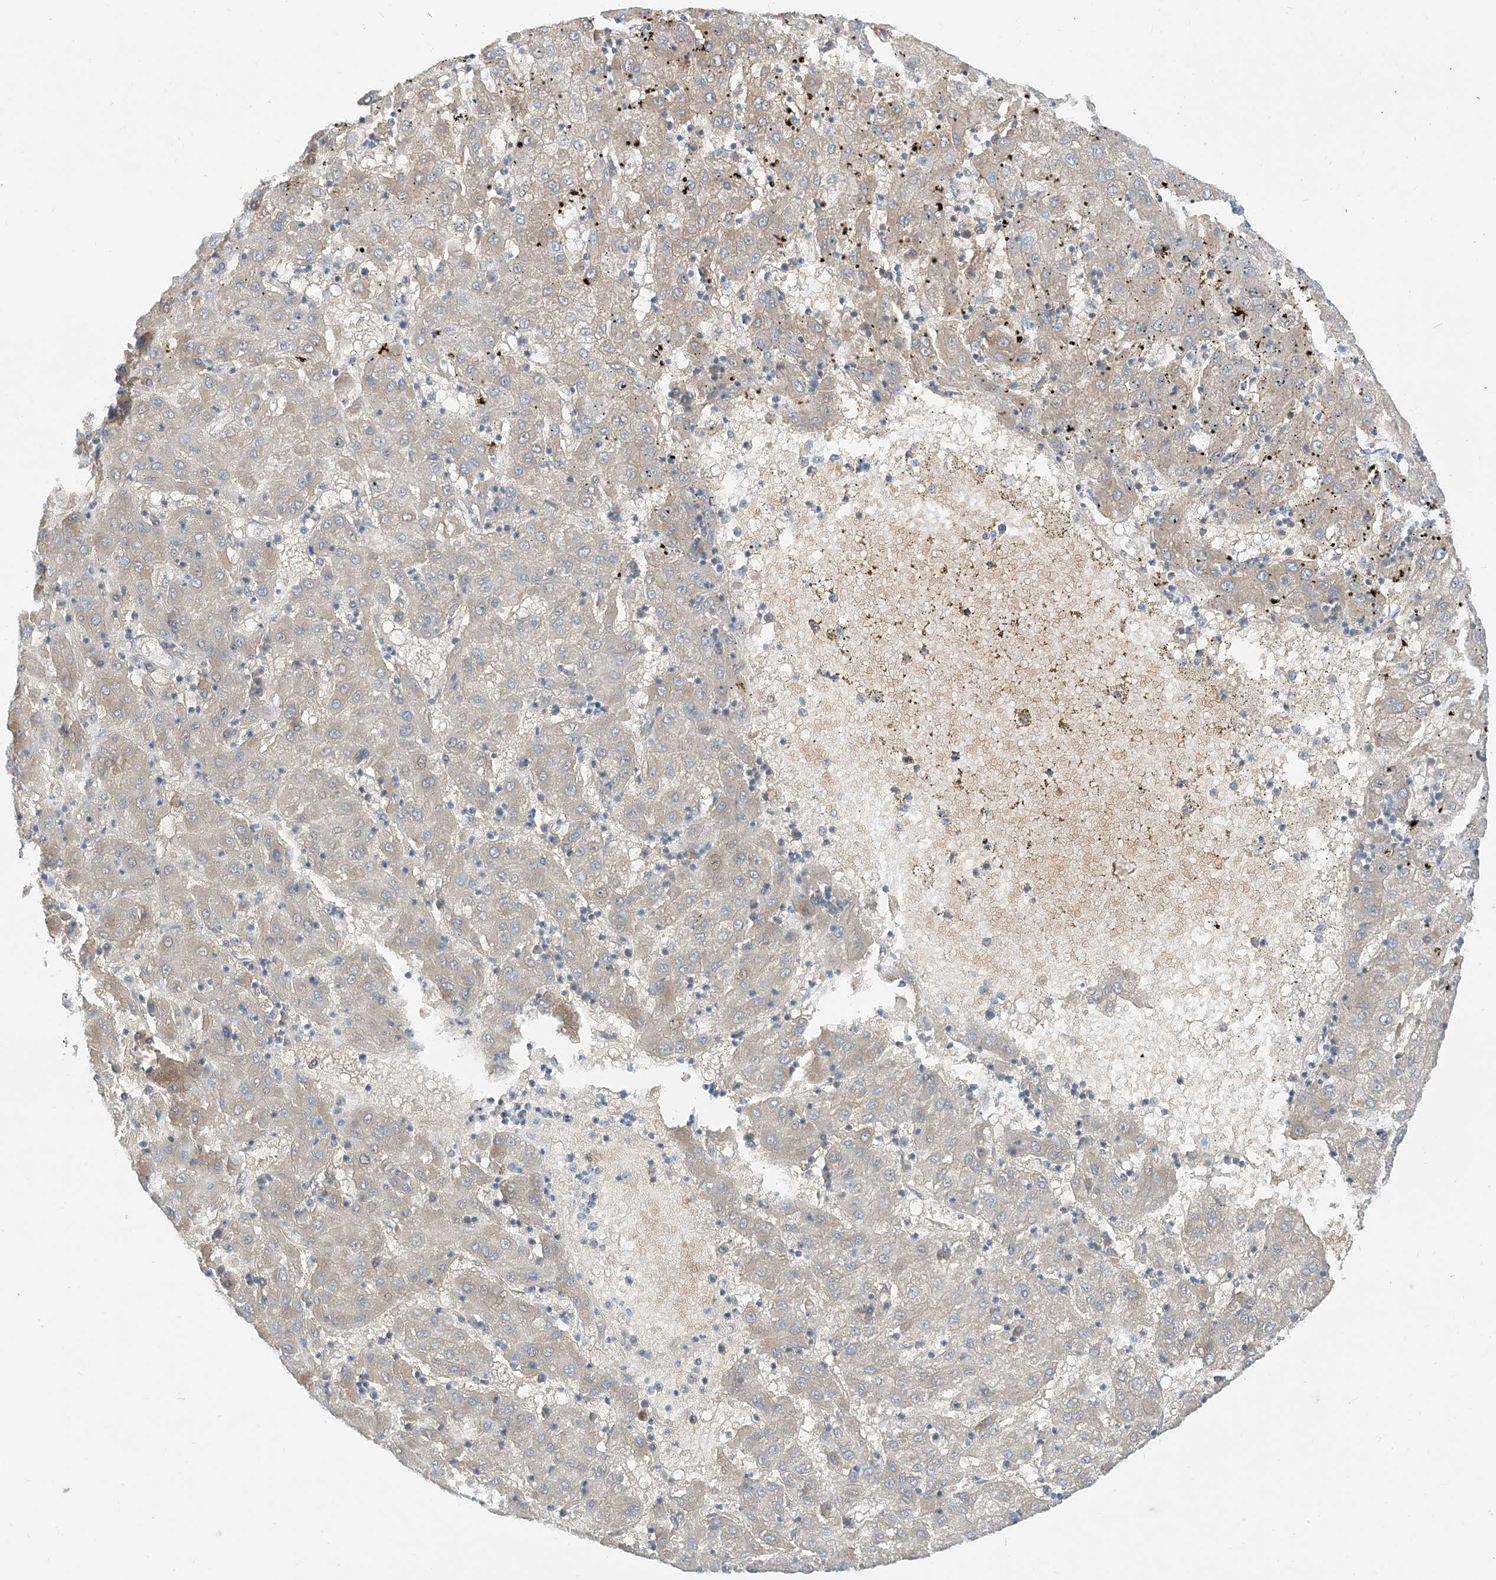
{"staining": {"intensity": "negative", "quantity": "none", "location": "none"}, "tissue": "liver cancer", "cell_type": "Tumor cells", "image_type": "cancer", "snomed": [{"axis": "morphology", "description": "Carcinoma, Hepatocellular, NOS"}, {"axis": "topography", "description": "Liver"}], "caption": "Immunohistochemical staining of human hepatocellular carcinoma (liver) demonstrates no significant staining in tumor cells.", "gene": "RIN1", "patient": {"sex": "male", "age": 72}}